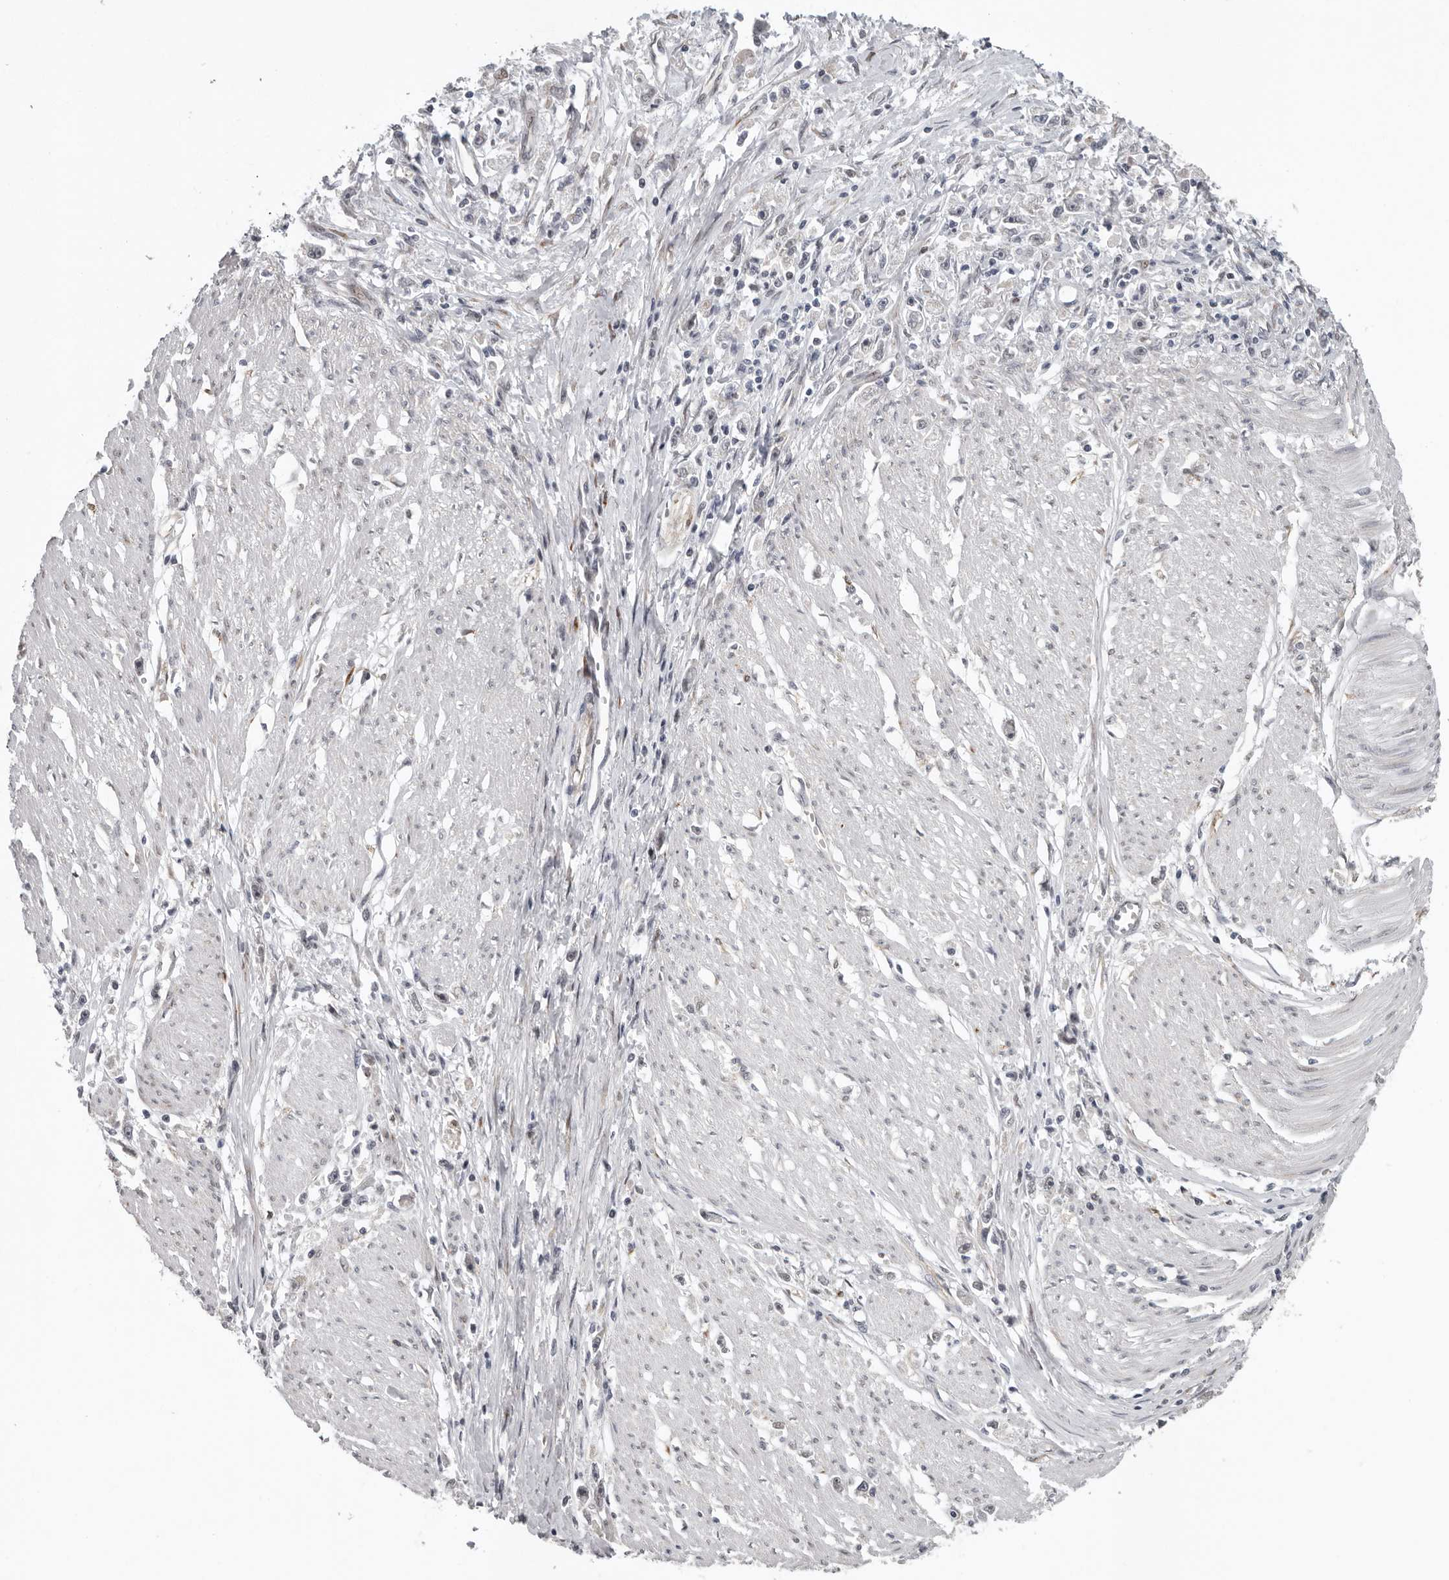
{"staining": {"intensity": "negative", "quantity": "none", "location": "none"}, "tissue": "stomach cancer", "cell_type": "Tumor cells", "image_type": "cancer", "snomed": [{"axis": "morphology", "description": "Adenocarcinoma, NOS"}, {"axis": "topography", "description": "Stomach"}], "caption": "High magnification brightfield microscopy of stomach cancer stained with DAB (brown) and counterstained with hematoxylin (blue): tumor cells show no significant expression.", "gene": "RALGPS2", "patient": {"sex": "female", "age": 59}}